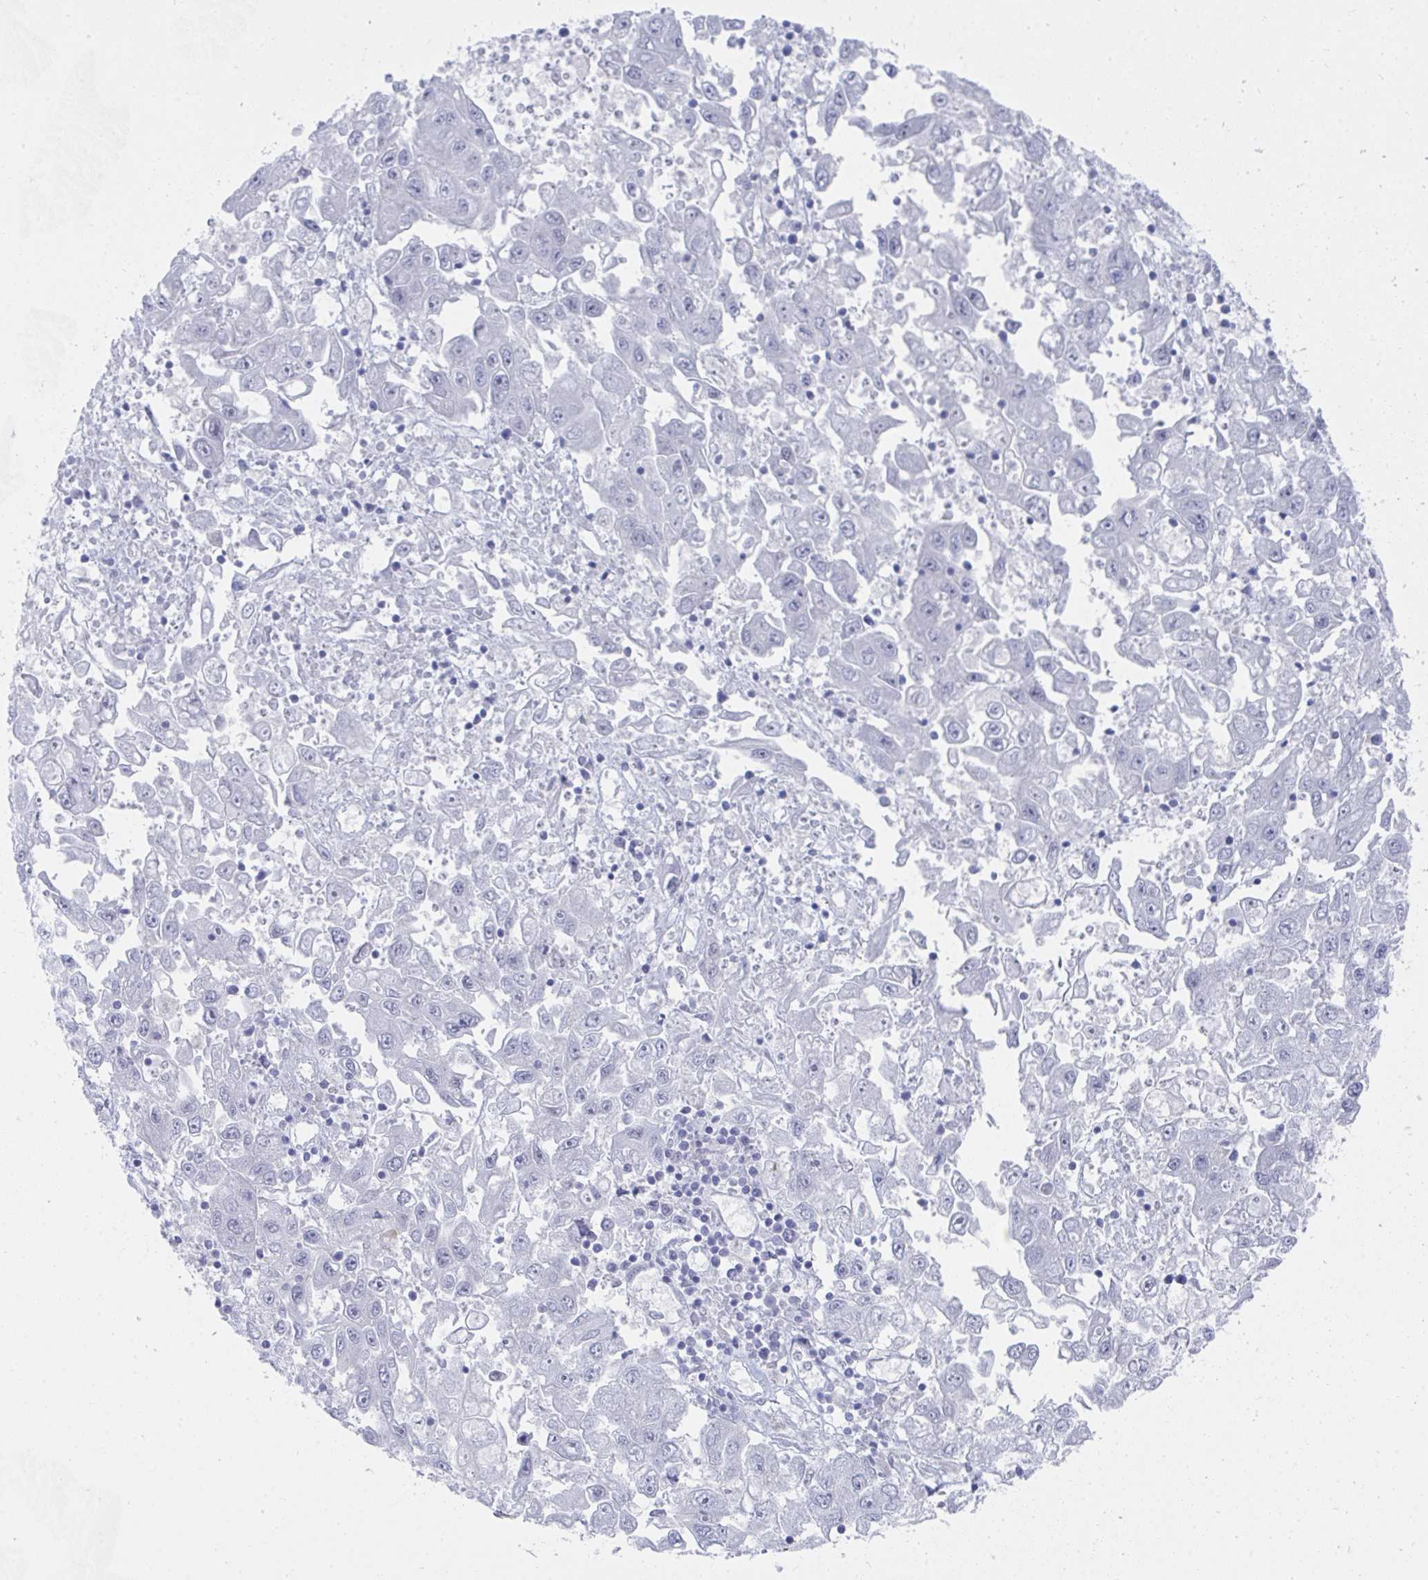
{"staining": {"intensity": "negative", "quantity": "none", "location": "none"}, "tissue": "endometrial cancer", "cell_type": "Tumor cells", "image_type": "cancer", "snomed": [{"axis": "morphology", "description": "Adenocarcinoma, NOS"}, {"axis": "topography", "description": "Uterus"}], "caption": "The image exhibits no significant staining in tumor cells of endometrial adenocarcinoma.", "gene": "DAOA", "patient": {"sex": "female", "age": 62}}